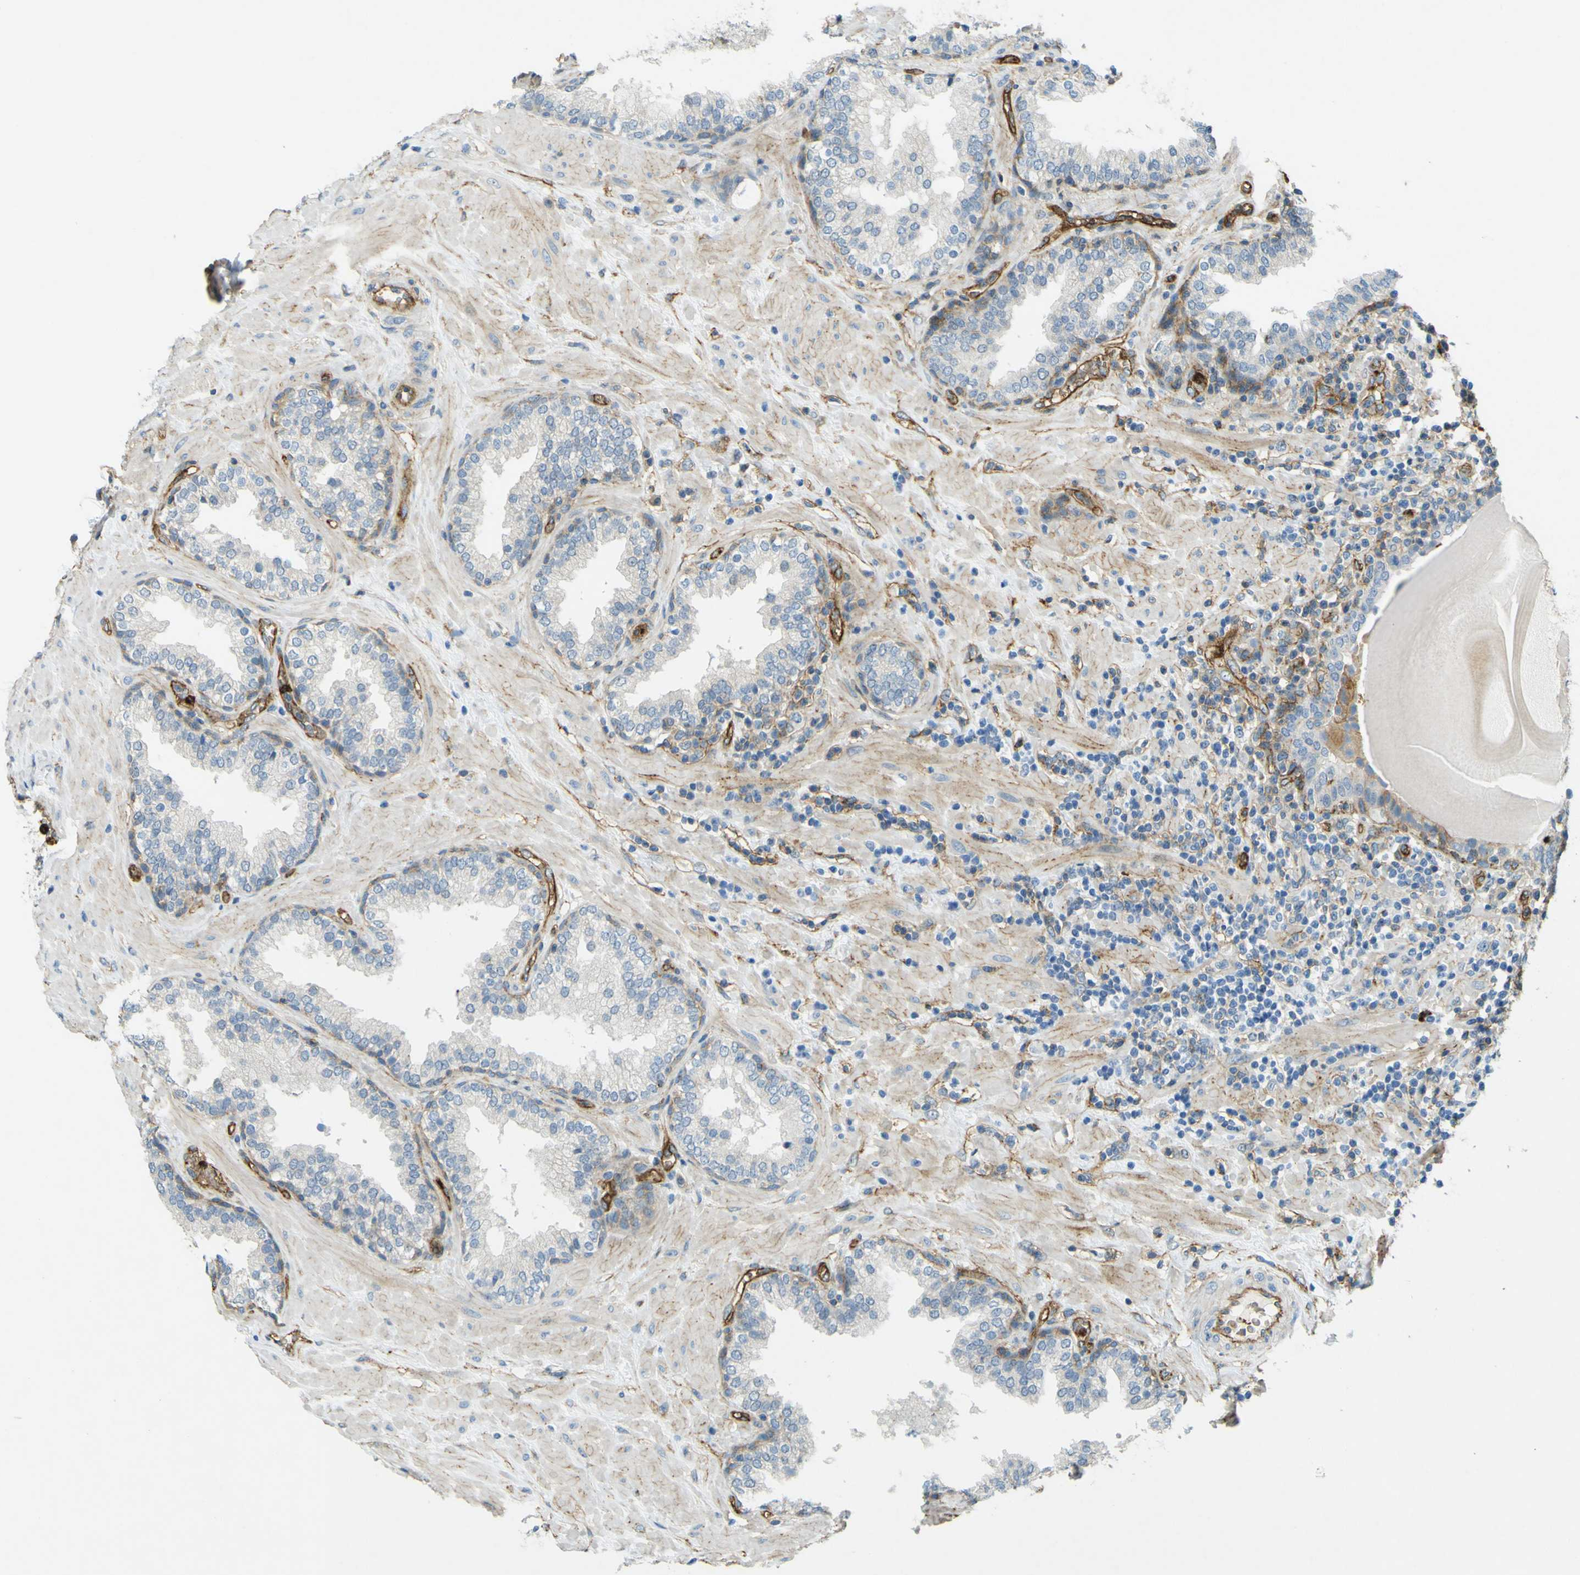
{"staining": {"intensity": "moderate", "quantity": "<25%", "location": "cytoplasmic/membranous"}, "tissue": "prostate", "cell_type": "Glandular cells", "image_type": "normal", "snomed": [{"axis": "morphology", "description": "Normal tissue, NOS"}, {"axis": "topography", "description": "Prostate"}], "caption": "Protein expression analysis of benign prostate shows moderate cytoplasmic/membranous staining in about <25% of glandular cells. (brown staining indicates protein expression, while blue staining denotes nuclei).", "gene": "PLXDC1", "patient": {"sex": "male", "age": 51}}